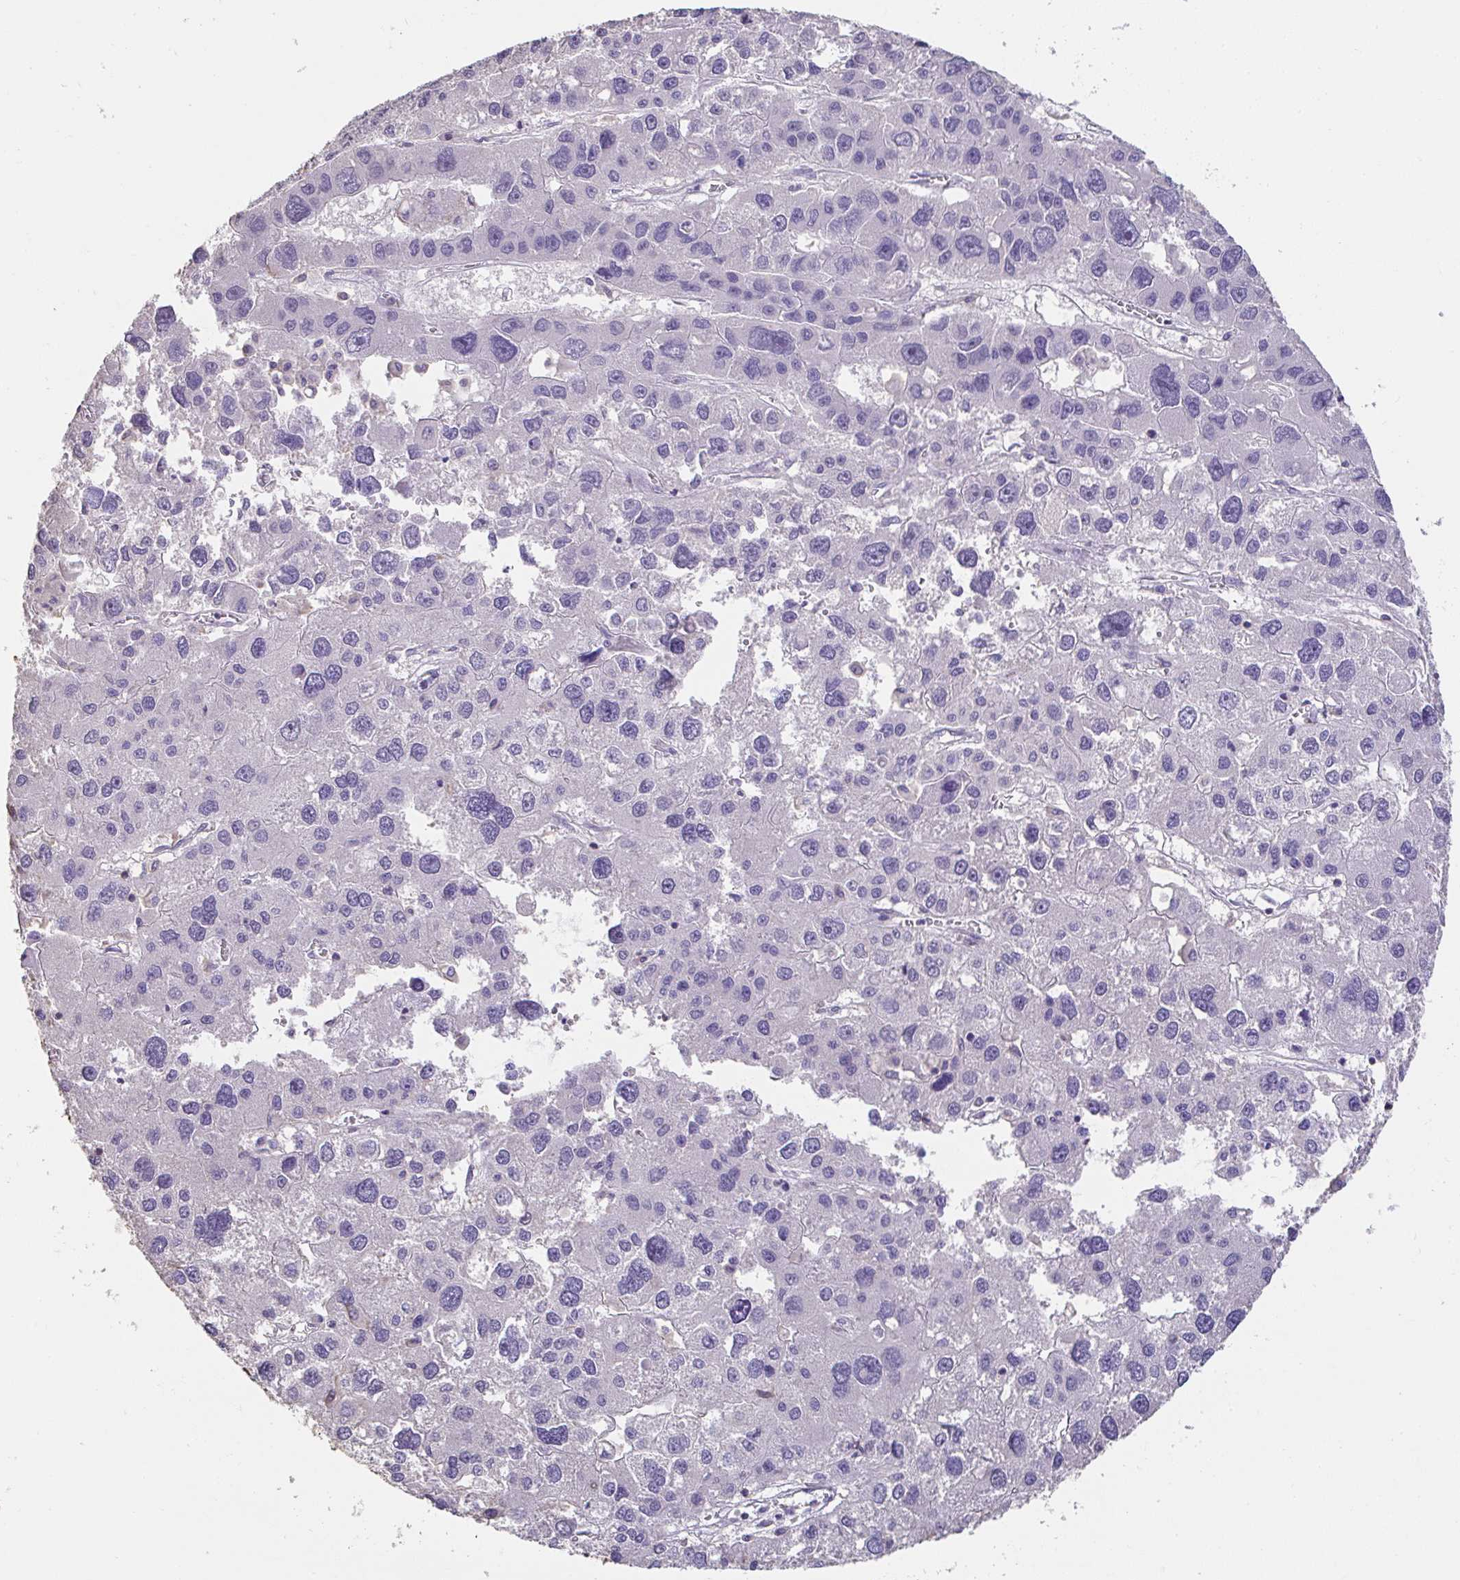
{"staining": {"intensity": "negative", "quantity": "none", "location": "none"}, "tissue": "liver cancer", "cell_type": "Tumor cells", "image_type": "cancer", "snomed": [{"axis": "morphology", "description": "Carcinoma, Hepatocellular, NOS"}, {"axis": "topography", "description": "Liver"}], "caption": "Protein analysis of hepatocellular carcinoma (liver) shows no significant expression in tumor cells.", "gene": "IL23R", "patient": {"sex": "male", "age": 73}}